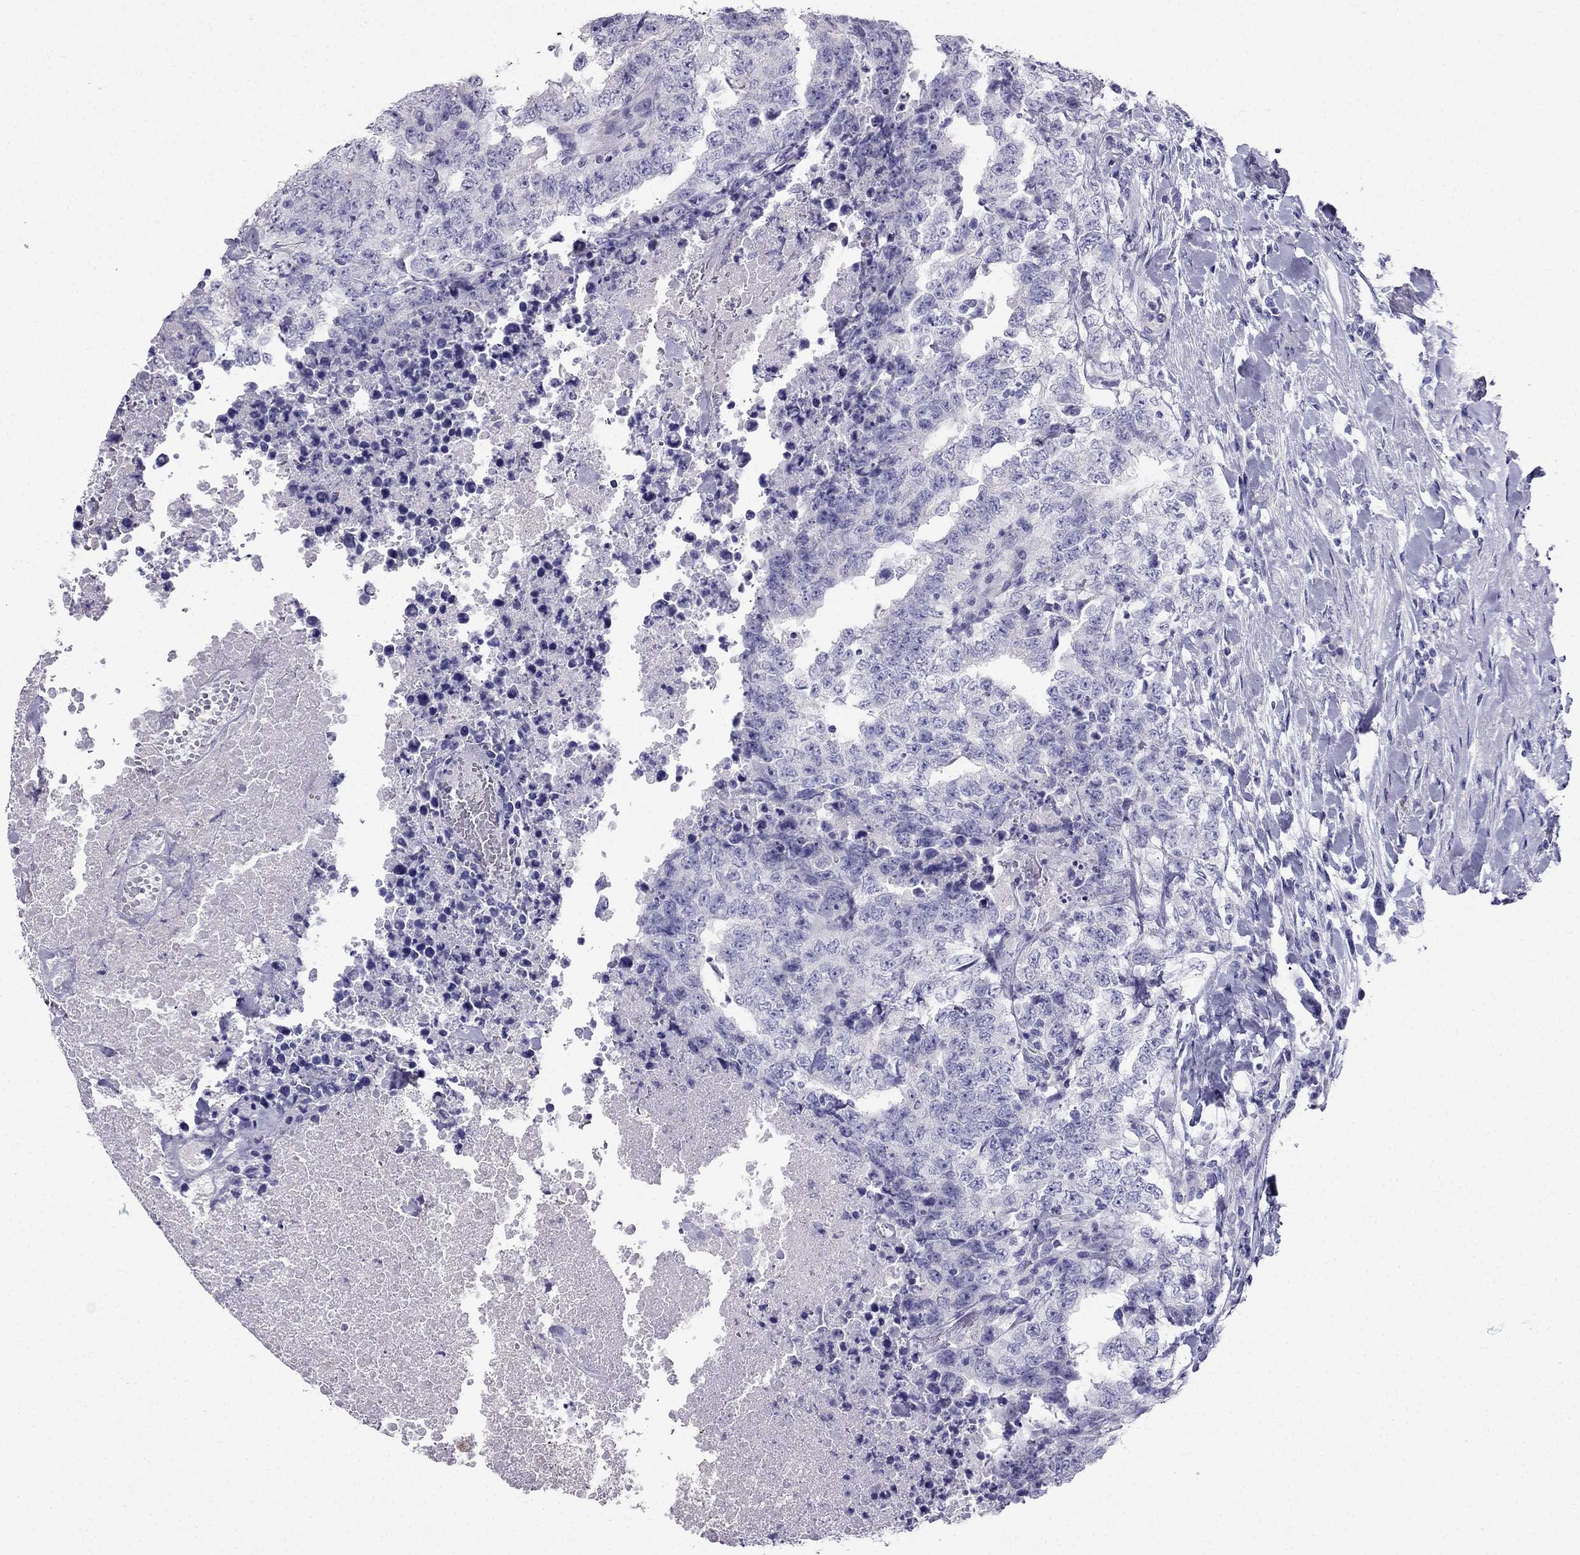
{"staining": {"intensity": "negative", "quantity": "none", "location": "none"}, "tissue": "testis cancer", "cell_type": "Tumor cells", "image_type": "cancer", "snomed": [{"axis": "morphology", "description": "Carcinoma, Embryonal, NOS"}, {"axis": "topography", "description": "Testis"}], "caption": "A micrograph of human testis embryonal carcinoma is negative for staining in tumor cells. The staining was performed using DAB to visualize the protein expression in brown, while the nuclei were stained in blue with hematoxylin (Magnification: 20x).", "gene": "PTH", "patient": {"sex": "male", "age": 24}}